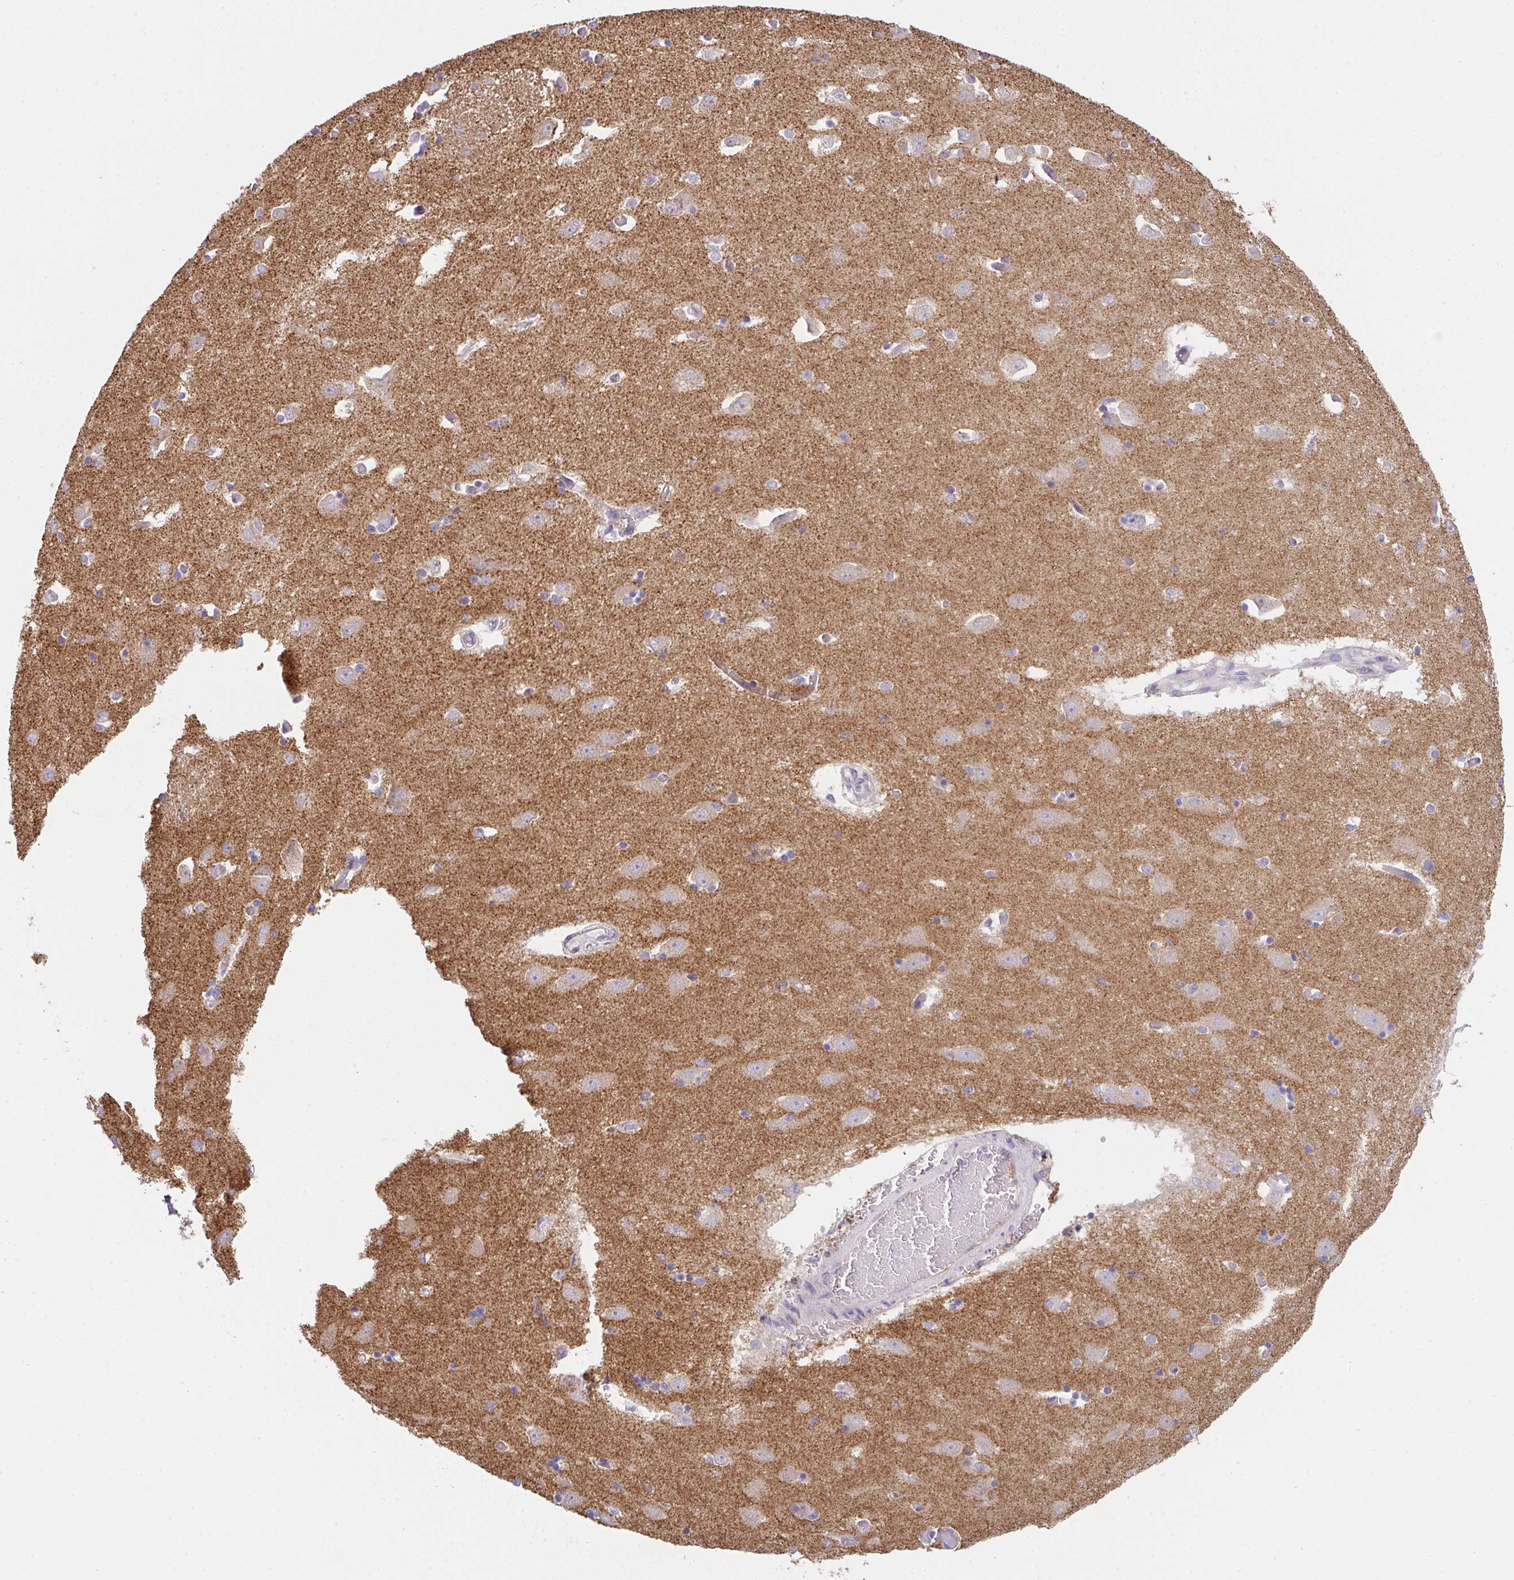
{"staining": {"intensity": "weak", "quantity": "<25%", "location": "cytoplasmic/membranous"}, "tissue": "caudate", "cell_type": "Glial cells", "image_type": "normal", "snomed": [{"axis": "morphology", "description": "Normal tissue, NOS"}, {"axis": "topography", "description": "Lateral ventricle wall"}, {"axis": "topography", "description": "Hippocampus"}], "caption": "A photomicrograph of human caudate is negative for staining in glial cells.", "gene": "DBN1", "patient": {"sex": "female", "age": 63}}